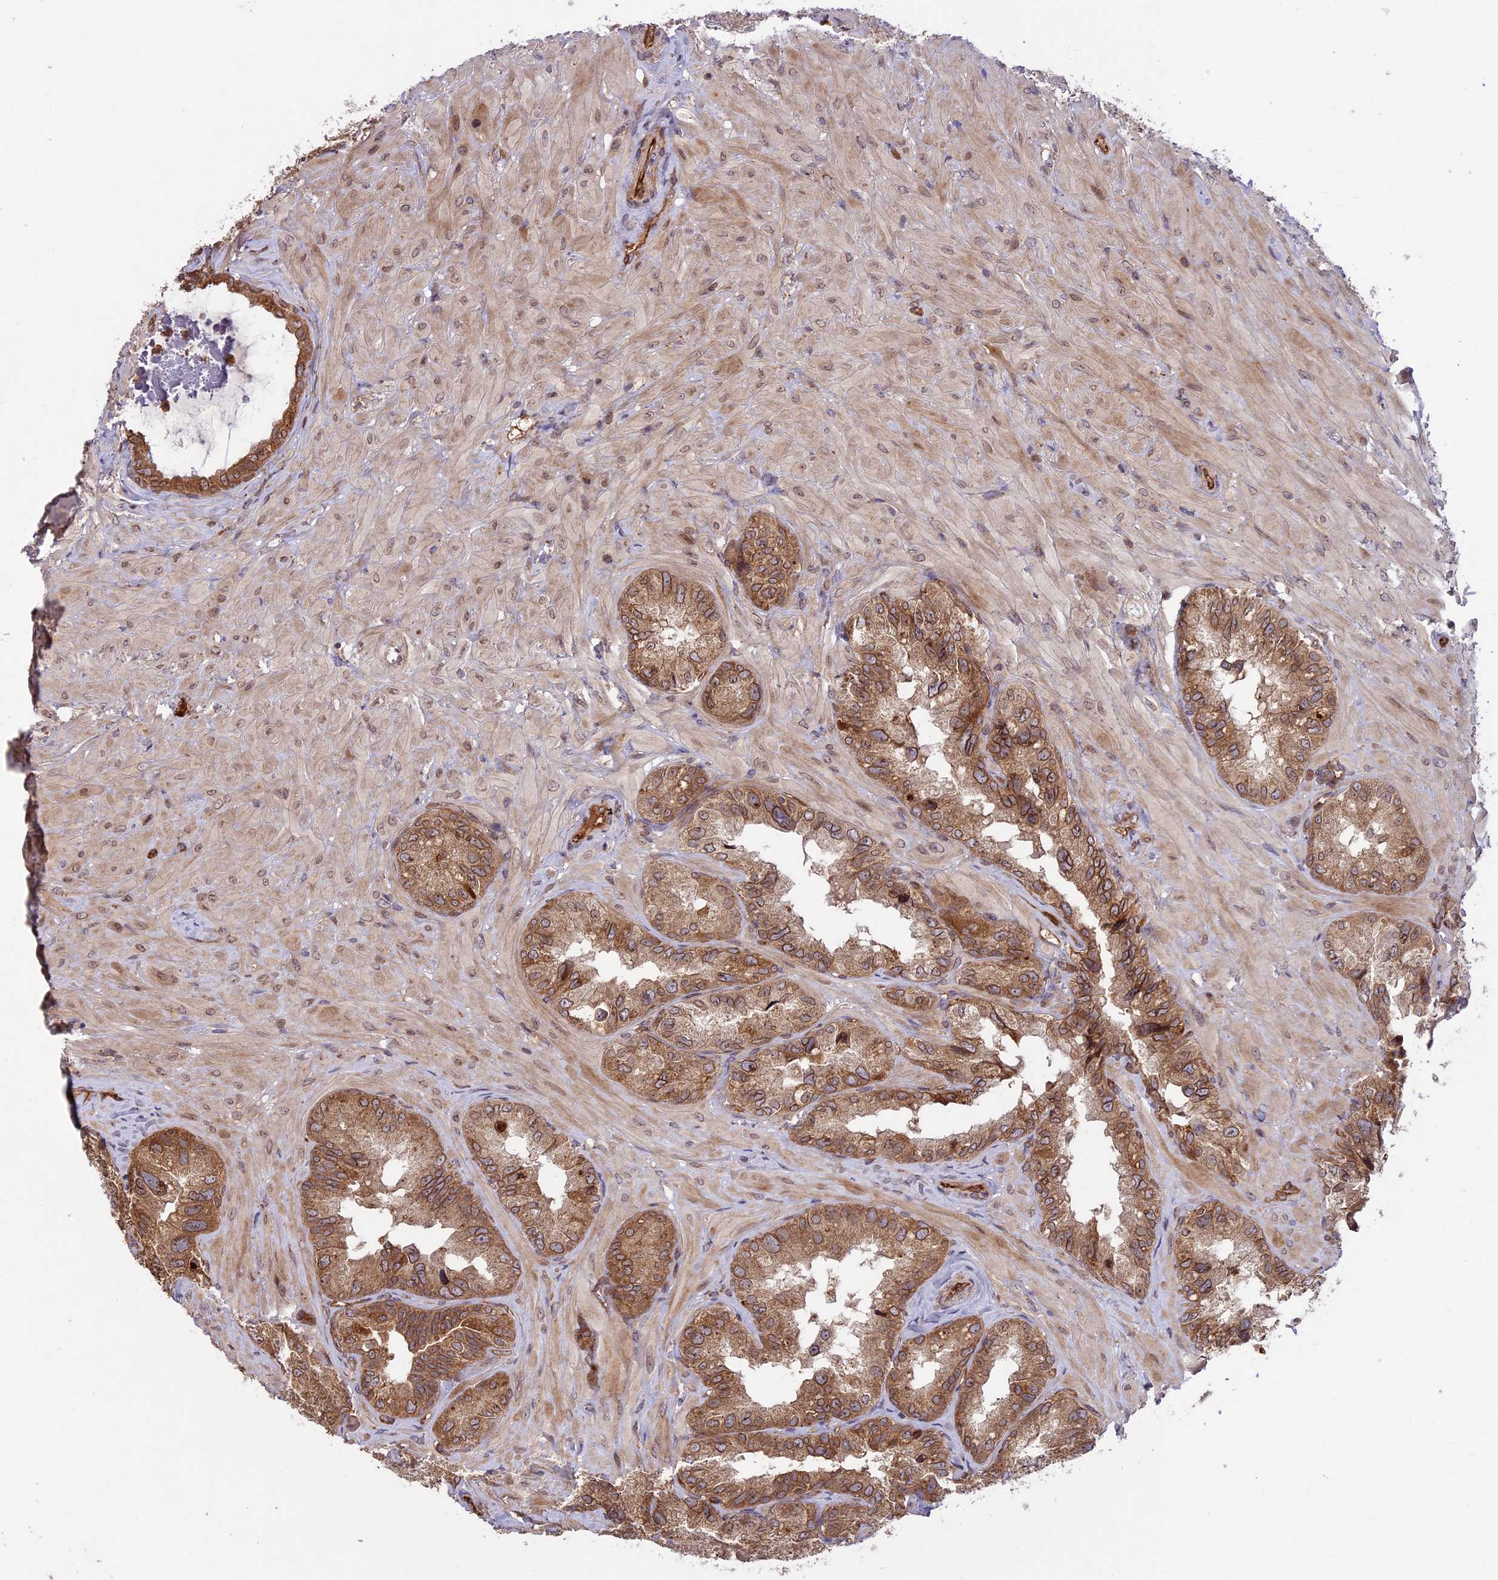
{"staining": {"intensity": "moderate", "quantity": ">75%", "location": "cytoplasmic/membranous,nuclear"}, "tissue": "seminal vesicle", "cell_type": "Glandular cells", "image_type": "normal", "snomed": [{"axis": "morphology", "description": "Normal tissue, NOS"}, {"axis": "topography", "description": "Seminal veicle"}, {"axis": "topography", "description": "Peripheral nerve tissue"}], "caption": "High-magnification brightfield microscopy of benign seminal vesicle stained with DAB (brown) and counterstained with hematoxylin (blue). glandular cells exhibit moderate cytoplasmic/membranous,nuclear staining is identified in about>75% of cells.", "gene": "CCDC125", "patient": {"sex": "male", "age": 67}}